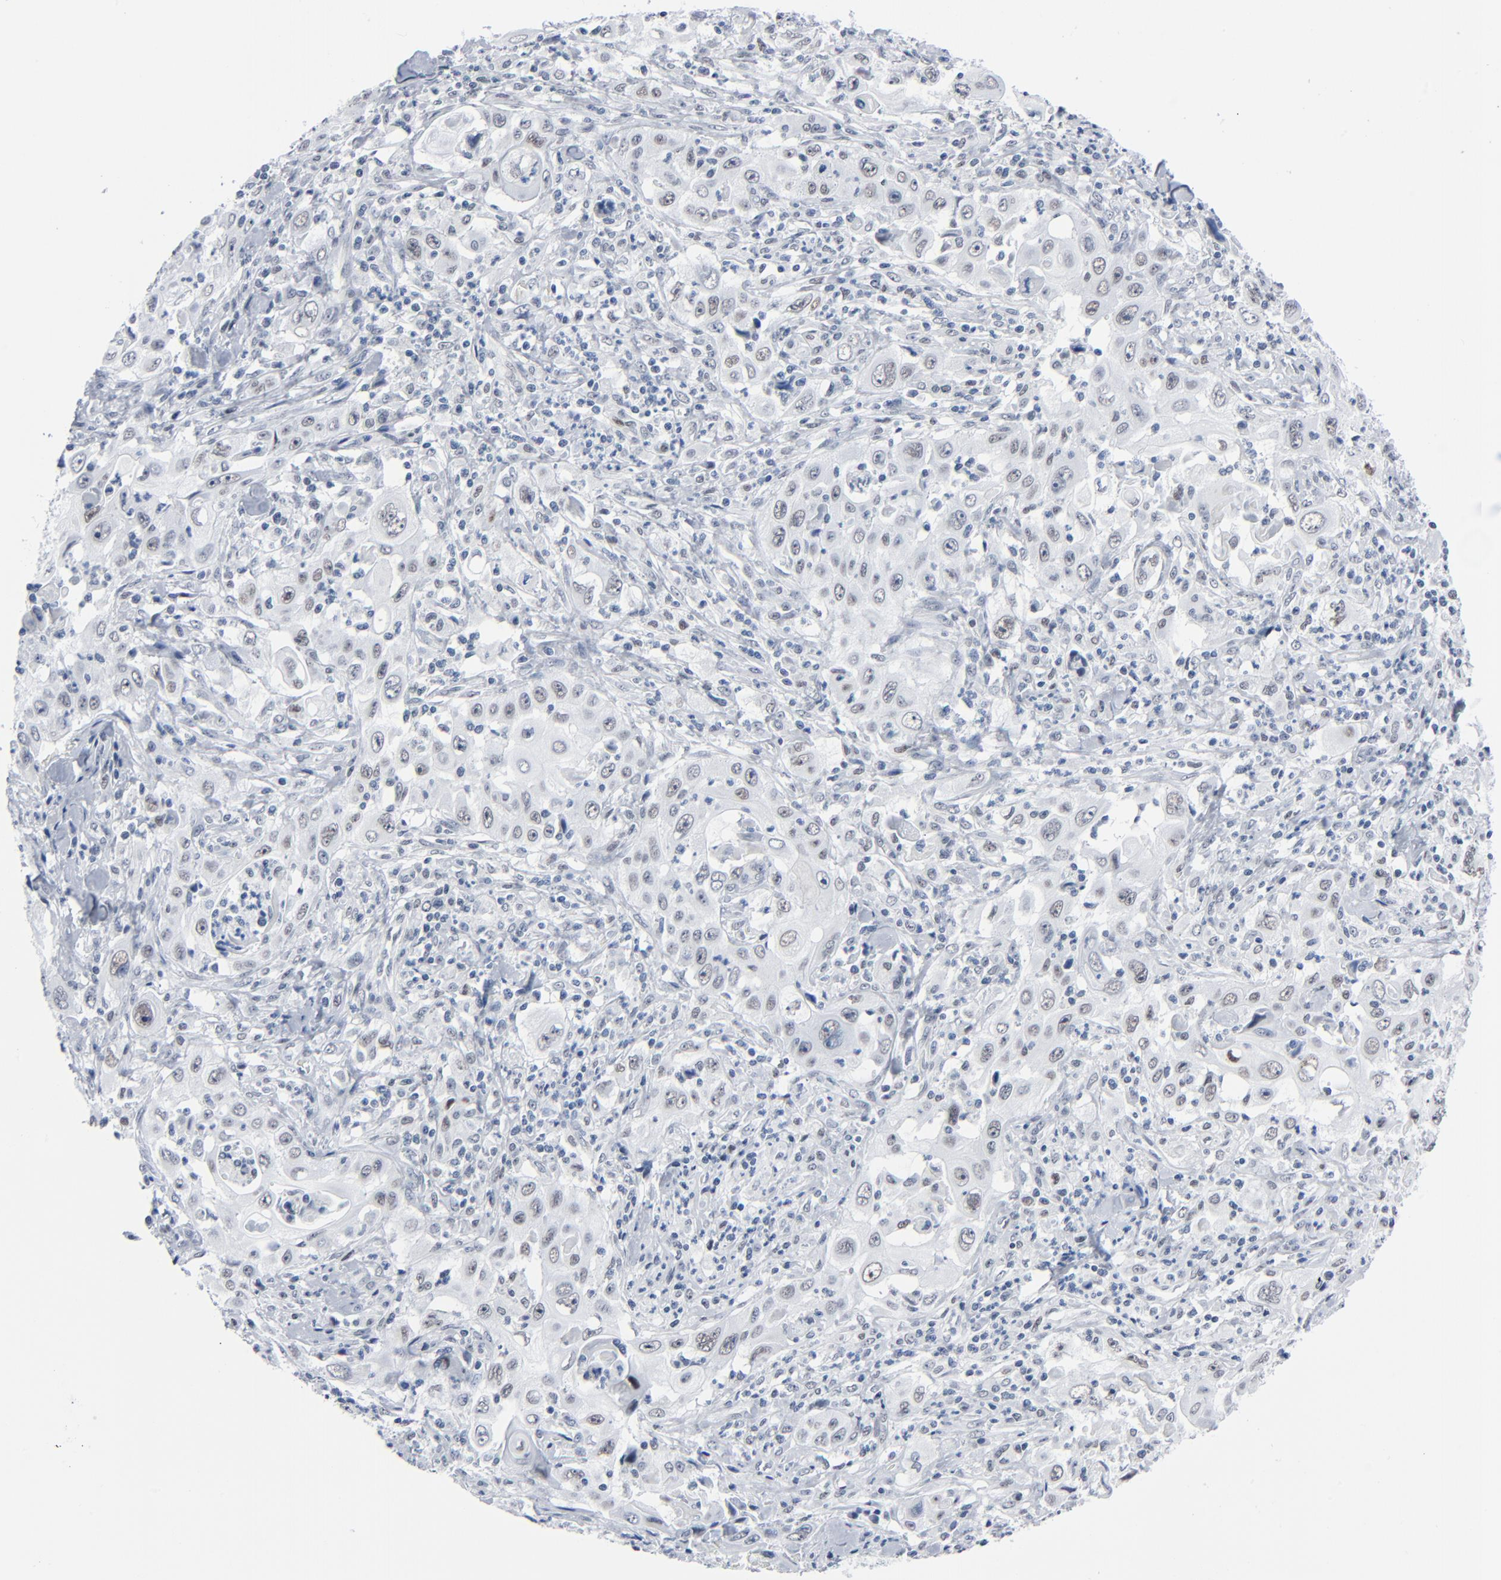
{"staining": {"intensity": "weak", "quantity": "25%-75%", "location": "nuclear"}, "tissue": "pancreatic cancer", "cell_type": "Tumor cells", "image_type": "cancer", "snomed": [{"axis": "morphology", "description": "Adenocarcinoma, NOS"}, {"axis": "topography", "description": "Pancreas"}], "caption": "Protein expression analysis of pancreatic adenocarcinoma displays weak nuclear expression in approximately 25%-75% of tumor cells.", "gene": "SIRT1", "patient": {"sex": "male", "age": 70}}